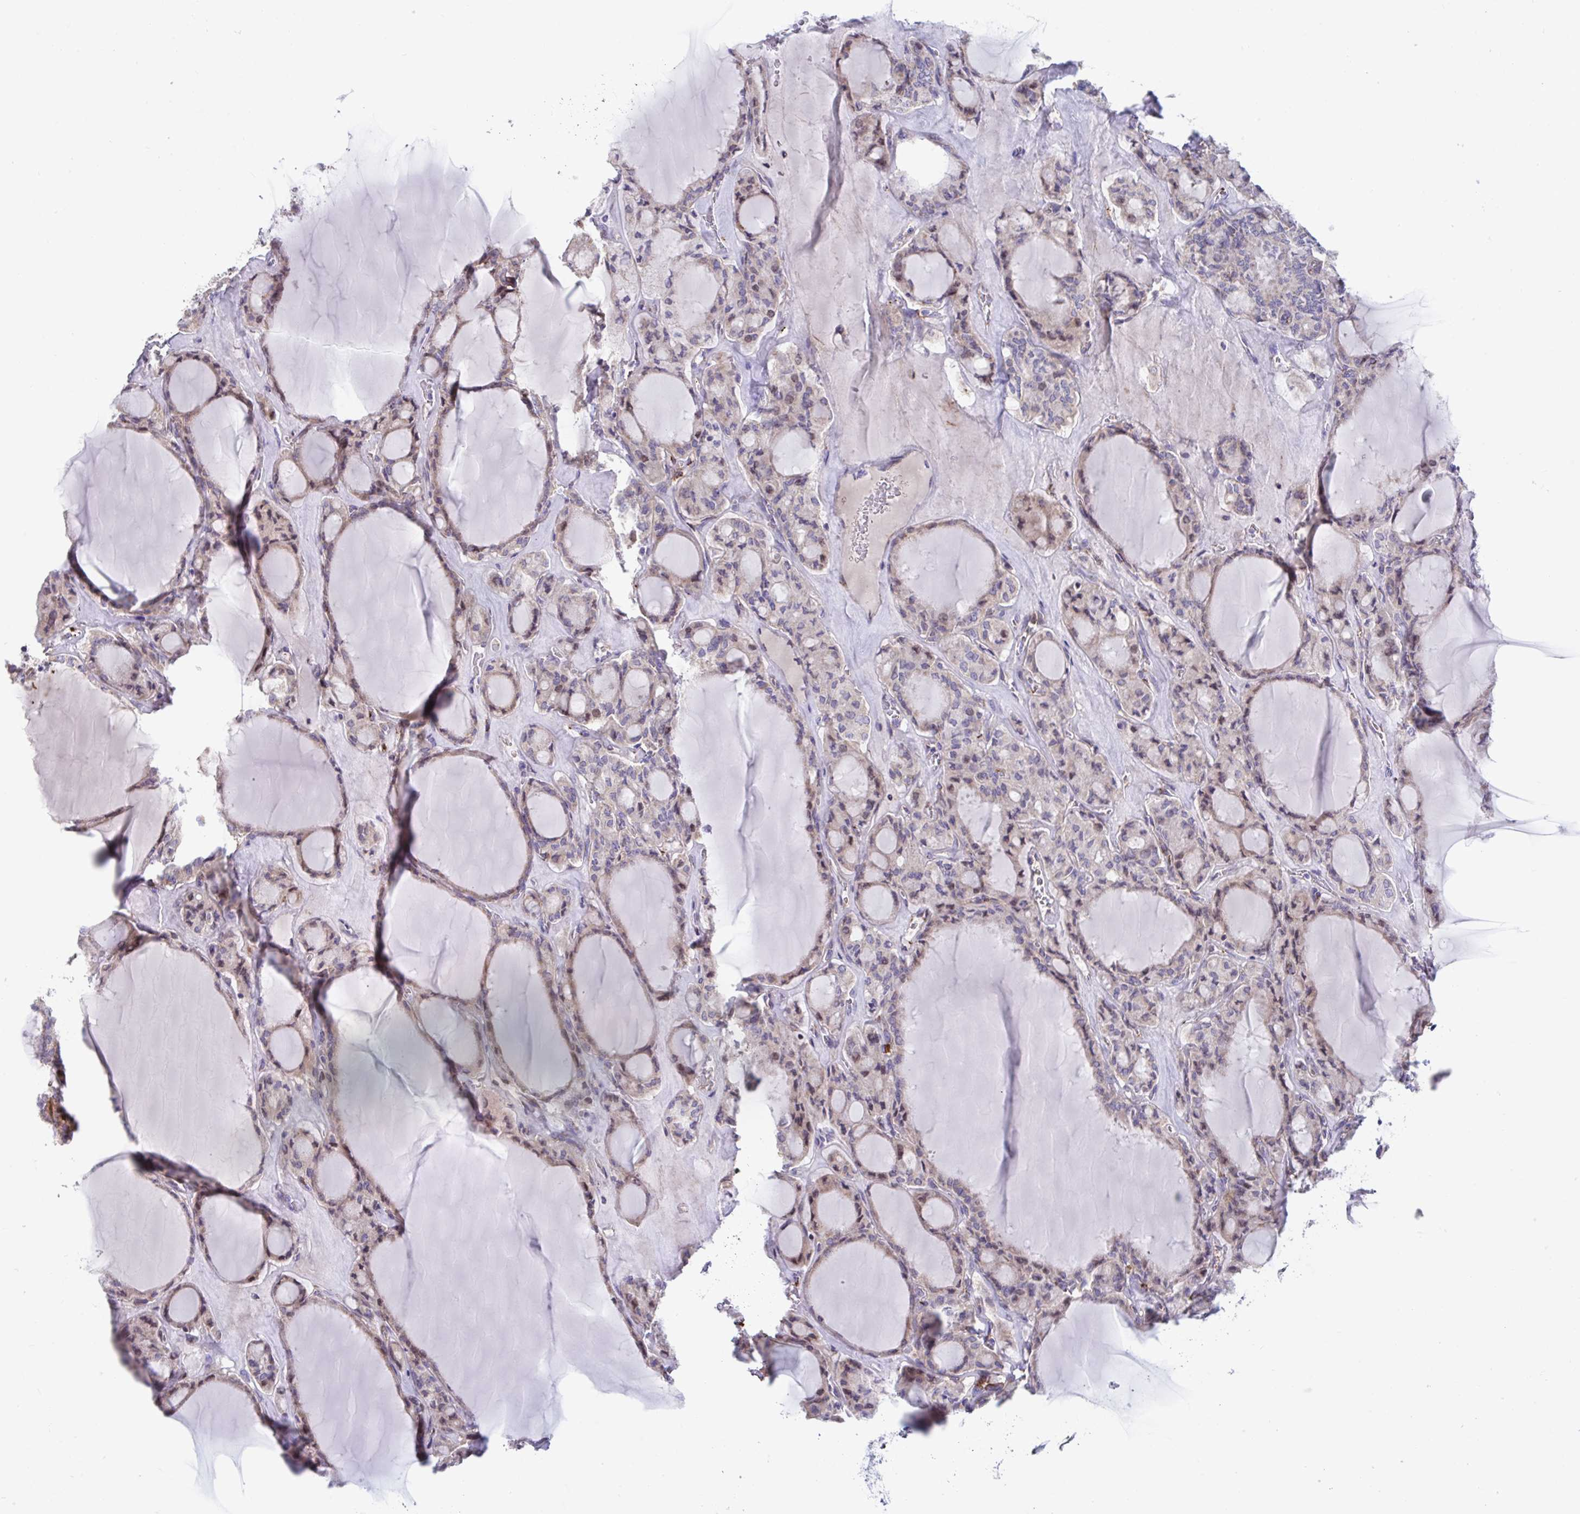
{"staining": {"intensity": "weak", "quantity": "<25%", "location": "cytoplasmic/membranous"}, "tissue": "thyroid cancer", "cell_type": "Tumor cells", "image_type": "cancer", "snomed": [{"axis": "morphology", "description": "Follicular adenoma carcinoma, NOS"}, {"axis": "topography", "description": "Thyroid gland"}], "caption": "High magnification brightfield microscopy of thyroid follicular adenoma carcinoma stained with DAB (3,3'-diaminobenzidine) (brown) and counterstained with hematoxylin (blue): tumor cells show no significant positivity. (Stains: DAB IHC with hematoxylin counter stain, Microscopy: brightfield microscopy at high magnification).", "gene": "IL37", "patient": {"sex": "female", "age": 63}}